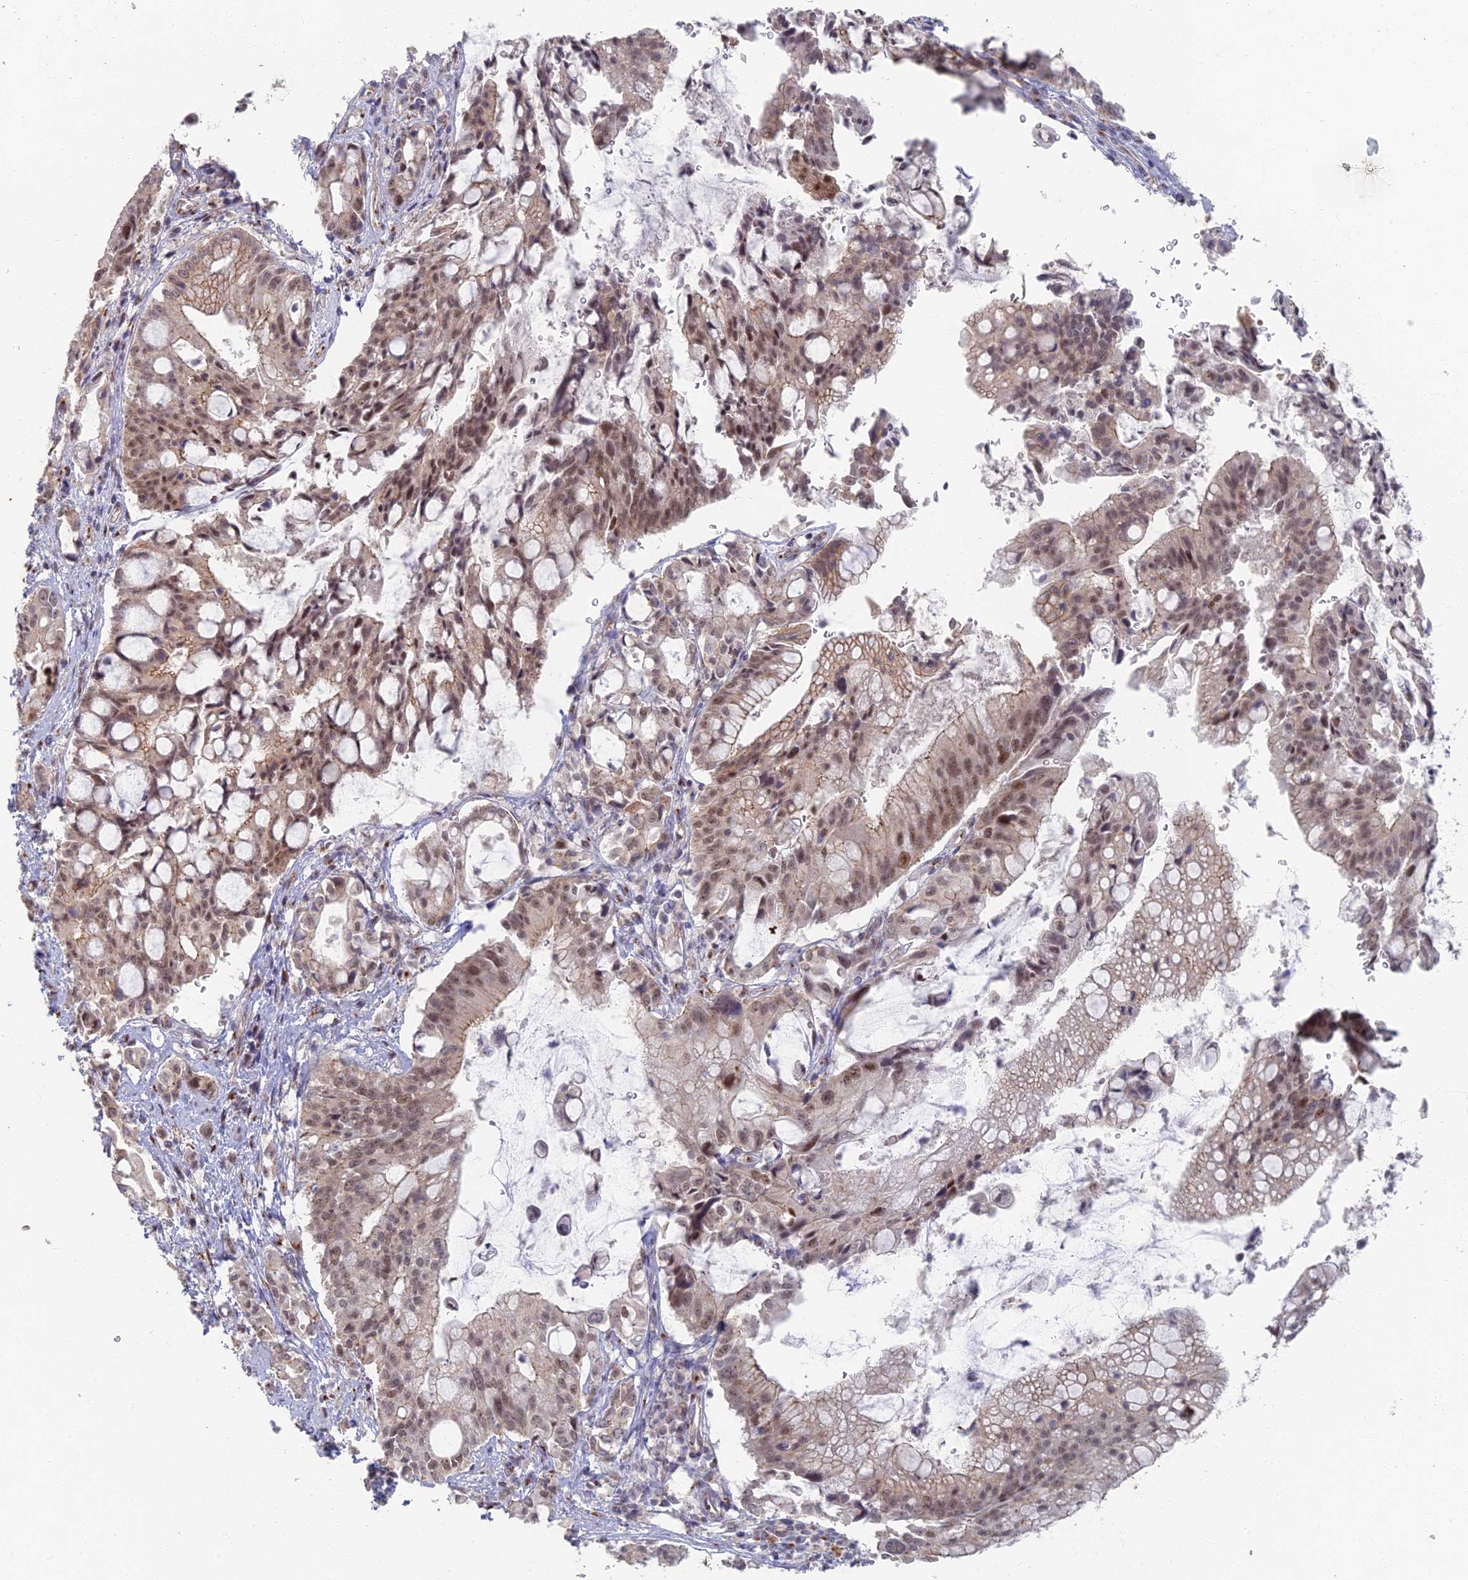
{"staining": {"intensity": "weak", "quantity": ">75%", "location": "nuclear"}, "tissue": "pancreatic cancer", "cell_type": "Tumor cells", "image_type": "cancer", "snomed": [{"axis": "morphology", "description": "Adenocarcinoma, NOS"}, {"axis": "topography", "description": "Pancreas"}], "caption": "This photomicrograph reveals immunohistochemistry (IHC) staining of pancreatic cancer (adenocarcinoma), with low weak nuclear expression in about >75% of tumor cells.", "gene": "GPATCH1", "patient": {"sex": "male", "age": 68}}